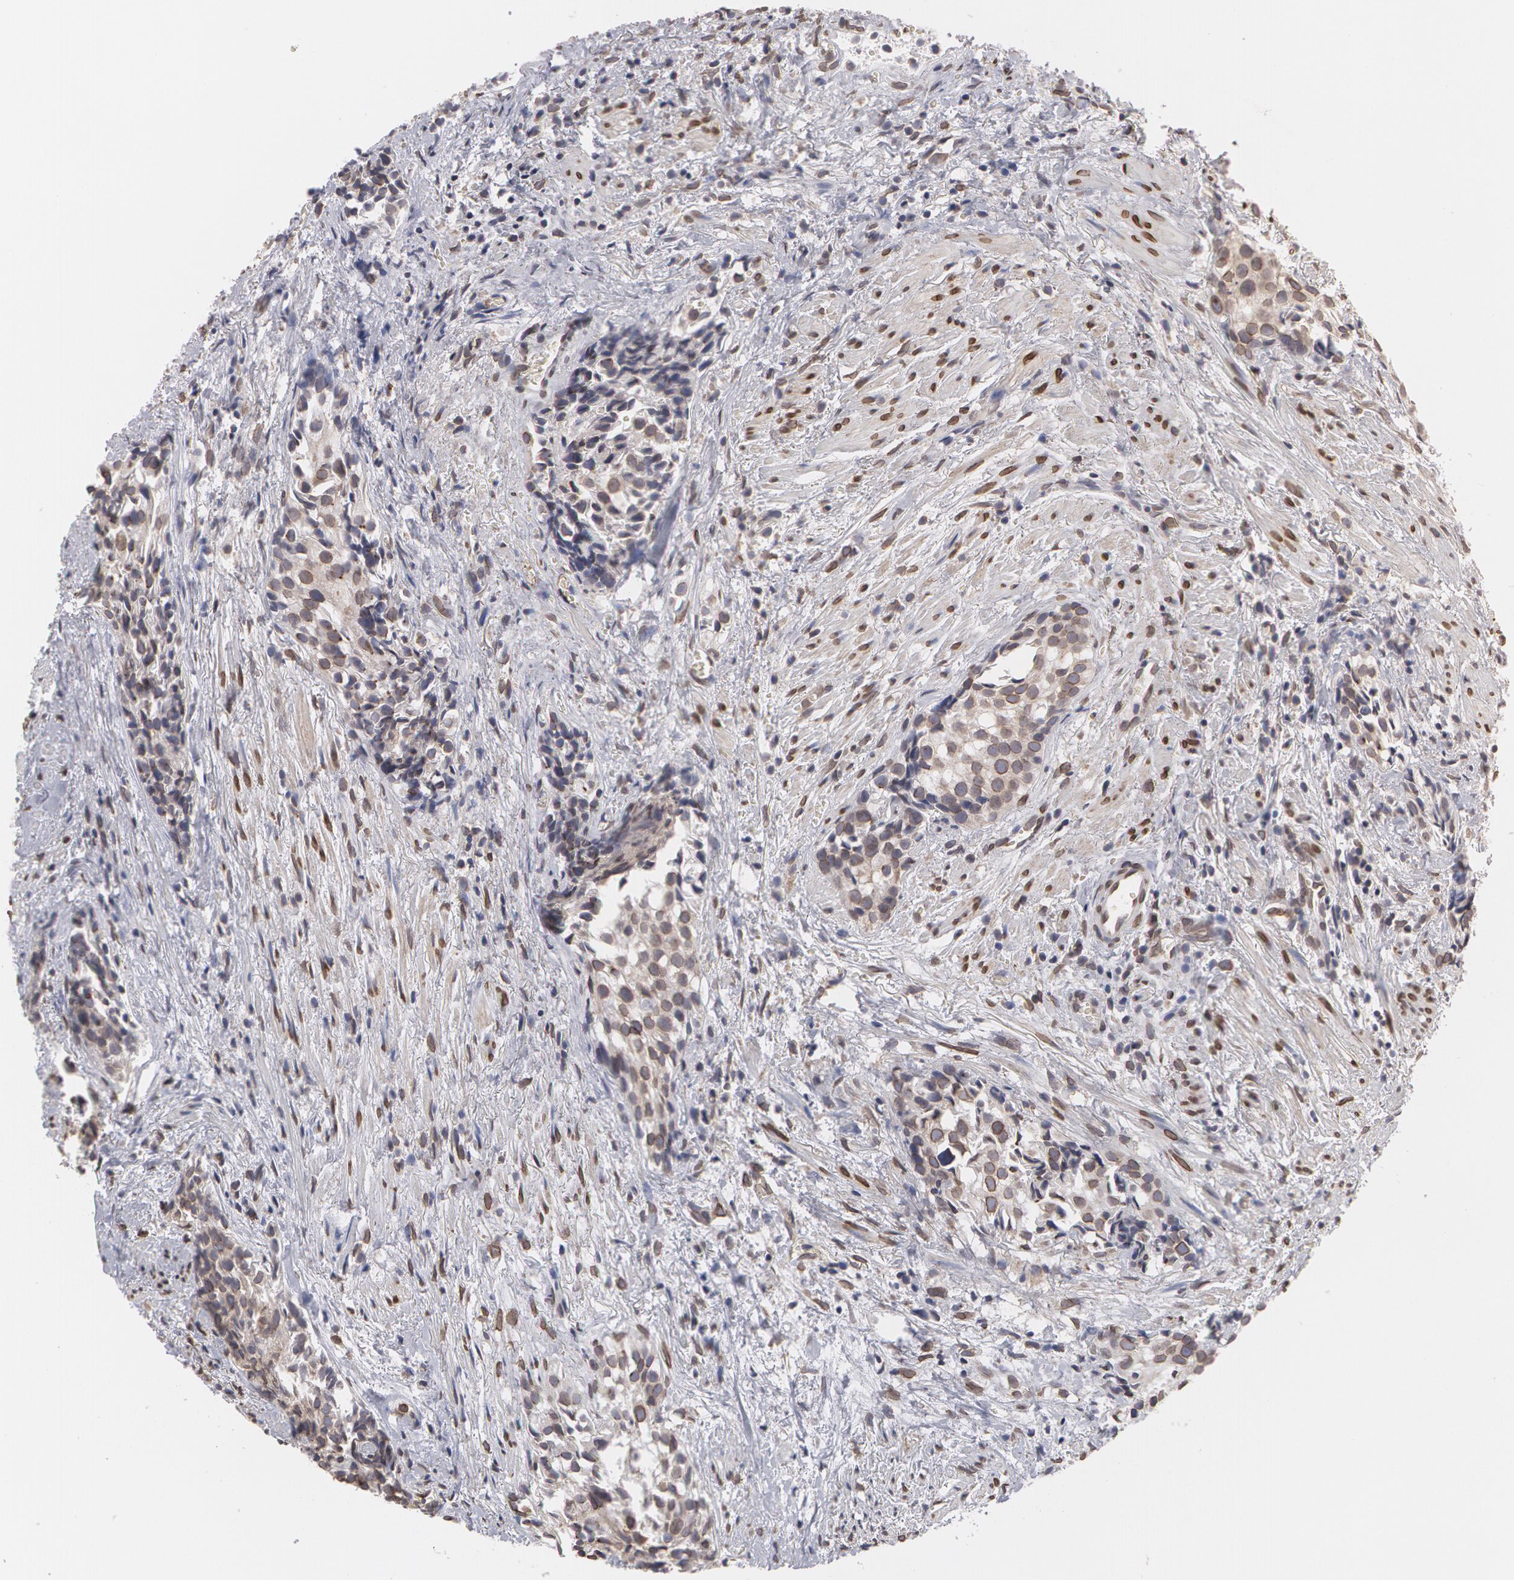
{"staining": {"intensity": "weak", "quantity": "<25%", "location": "nuclear"}, "tissue": "urothelial cancer", "cell_type": "Tumor cells", "image_type": "cancer", "snomed": [{"axis": "morphology", "description": "Urothelial carcinoma, High grade"}, {"axis": "topography", "description": "Urinary bladder"}], "caption": "Tumor cells are negative for protein expression in human urothelial cancer.", "gene": "EMD", "patient": {"sex": "female", "age": 78}}